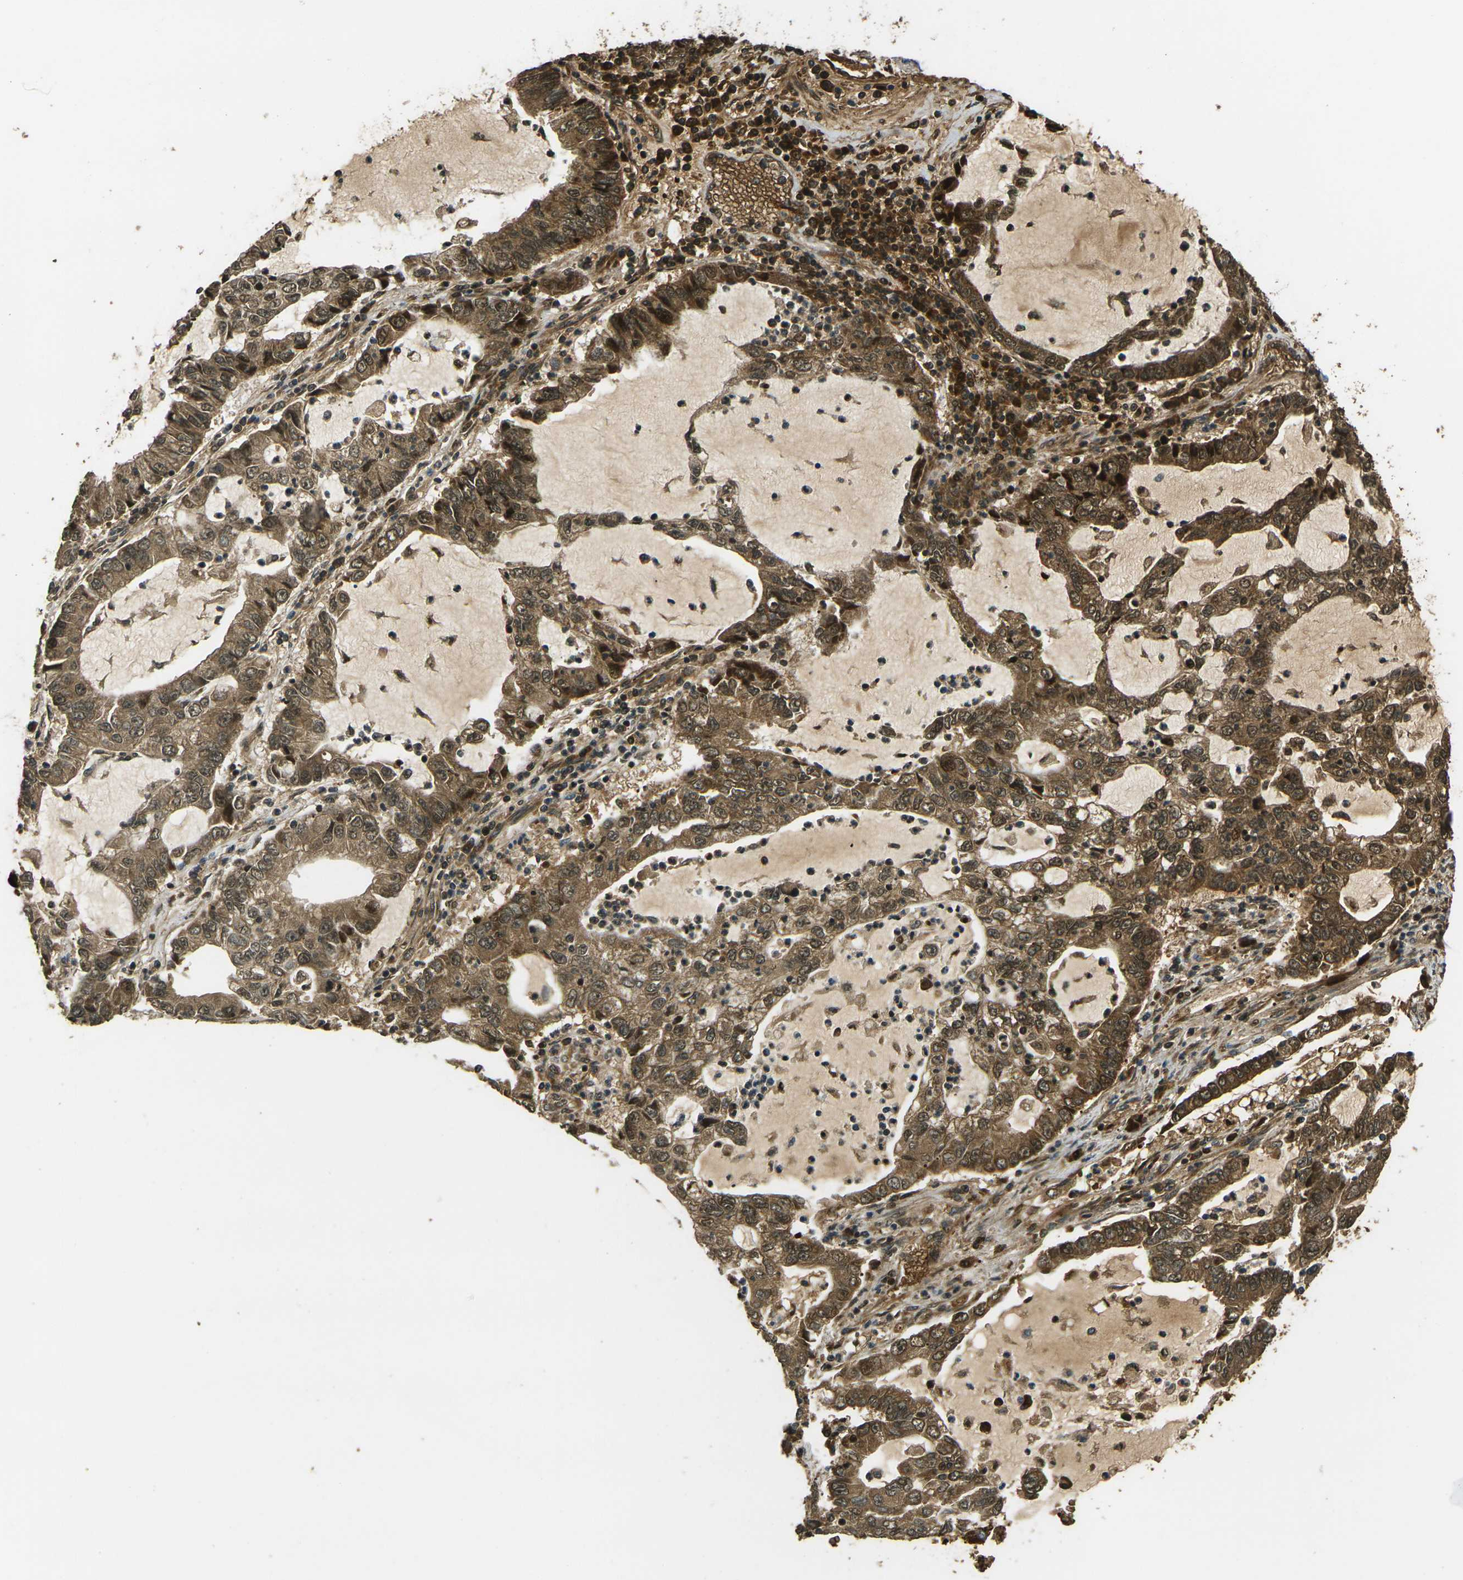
{"staining": {"intensity": "moderate", "quantity": ">75%", "location": "cytoplasmic/membranous,nuclear"}, "tissue": "lung cancer", "cell_type": "Tumor cells", "image_type": "cancer", "snomed": [{"axis": "morphology", "description": "Adenocarcinoma, NOS"}, {"axis": "topography", "description": "Lung"}], "caption": "Lung cancer stained for a protein (brown) displays moderate cytoplasmic/membranous and nuclear positive positivity in about >75% of tumor cells.", "gene": "TOR1A", "patient": {"sex": "female", "age": 51}}